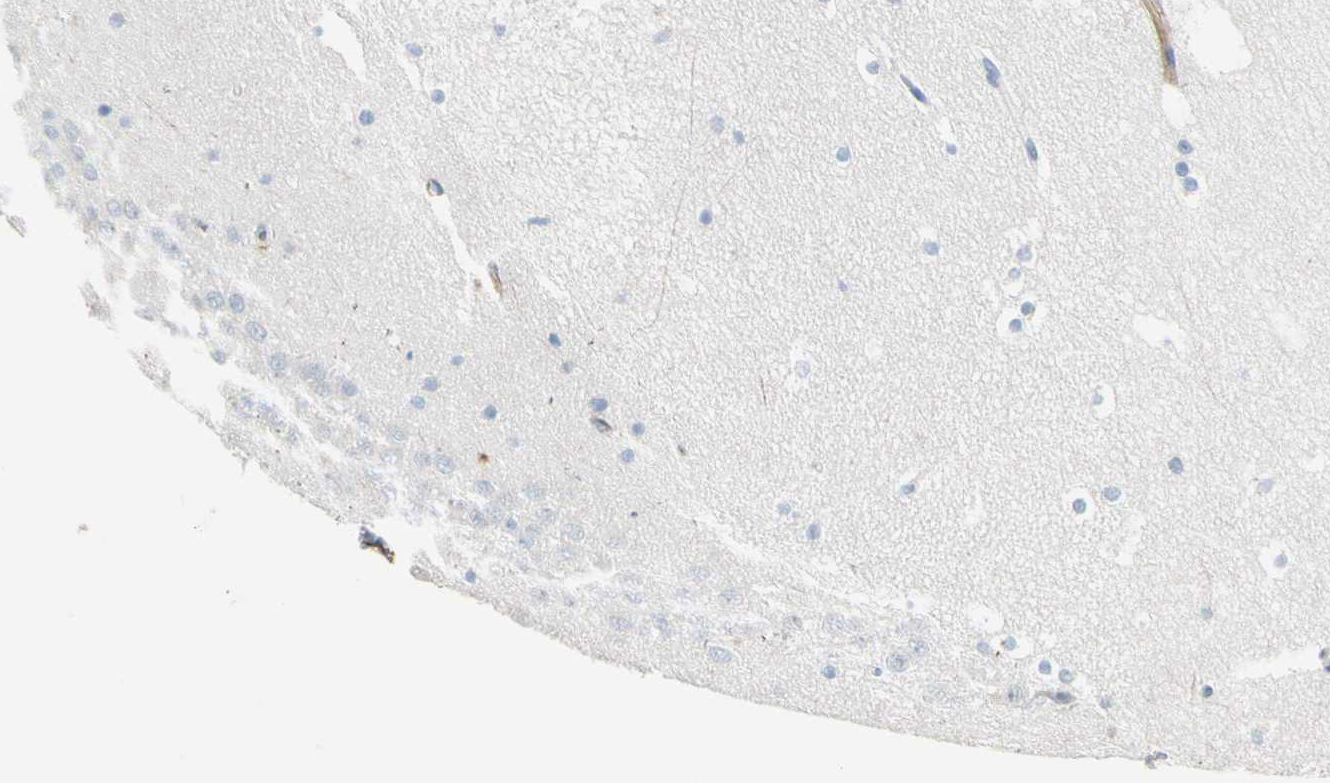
{"staining": {"intensity": "negative", "quantity": "none", "location": "none"}, "tissue": "hippocampus", "cell_type": "Glial cells", "image_type": "normal", "snomed": [{"axis": "morphology", "description": "Normal tissue, NOS"}, {"axis": "topography", "description": "Hippocampus"}], "caption": "A high-resolution histopathology image shows IHC staining of normal hippocampus, which shows no significant expression in glial cells. Nuclei are stained in blue.", "gene": "CD93", "patient": {"sex": "male", "age": 45}}